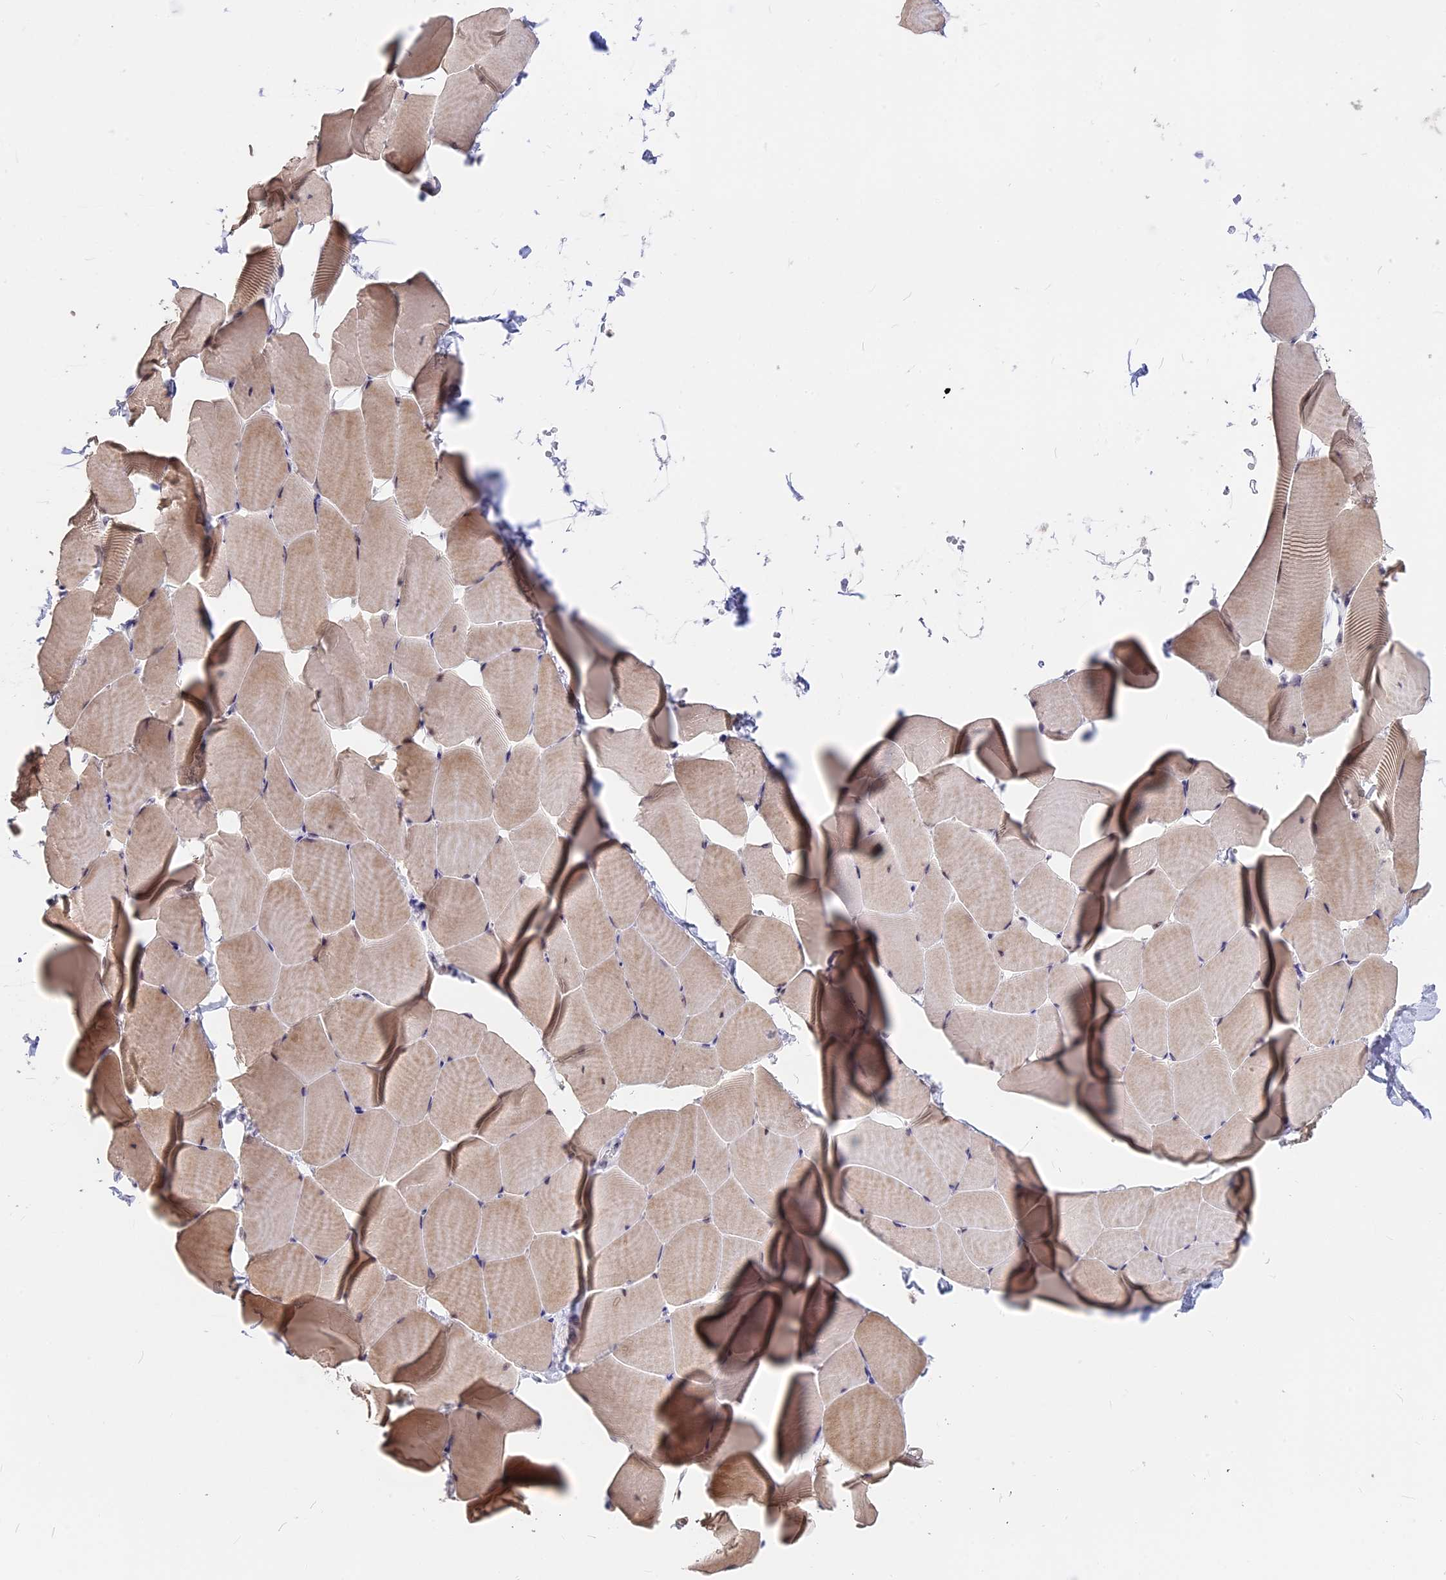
{"staining": {"intensity": "weak", "quantity": "25%-75%", "location": "cytoplasmic/membranous"}, "tissue": "skeletal muscle", "cell_type": "Myocytes", "image_type": "normal", "snomed": [{"axis": "morphology", "description": "Normal tissue, NOS"}, {"axis": "topography", "description": "Skeletal muscle"}], "caption": "Protein expression by immunohistochemistry demonstrates weak cytoplasmic/membranous staining in about 25%-75% of myocytes in benign skeletal muscle.", "gene": "SETD2", "patient": {"sex": "male", "age": 25}}